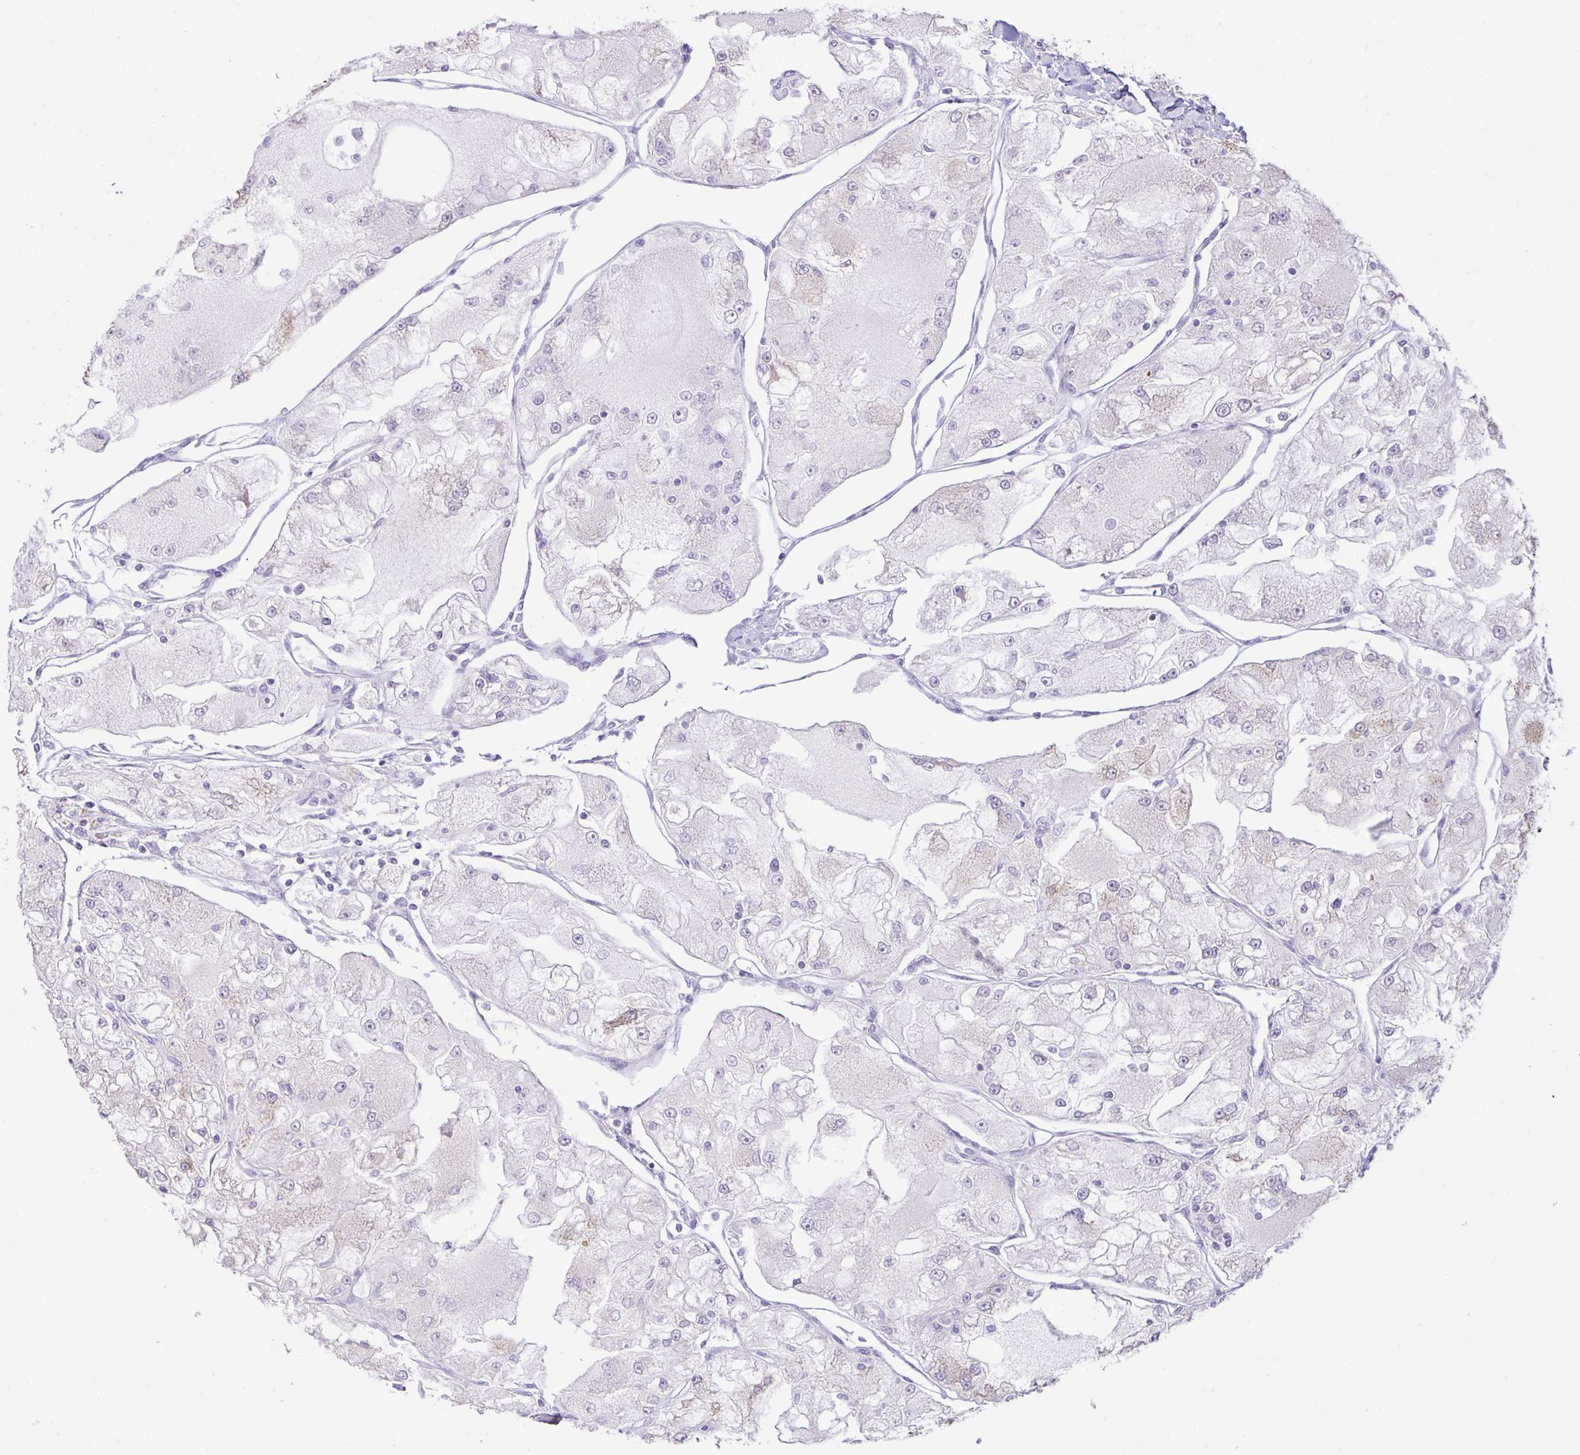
{"staining": {"intensity": "negative", "quantity": "none", "location": "none"}, "tissue": "renal cancer", "cell_type": "Tumor cells", "image_type": "cancer", "snomed": [{"axis": "morphology", "description": "Adenocarcinoma, NOS"}, {"axis": "topography", "description": "Kidney"}], "caption": "The immunohistochemistry (IHC) image has no significant expression in tumor cells of renal adenocarcinoma tissue. (DAB (3,3'-diaminobenzidine) IHC with hematoxylin counter stain).", "gene": "CST11", "patient": {"sex": "female", "age": 72}}